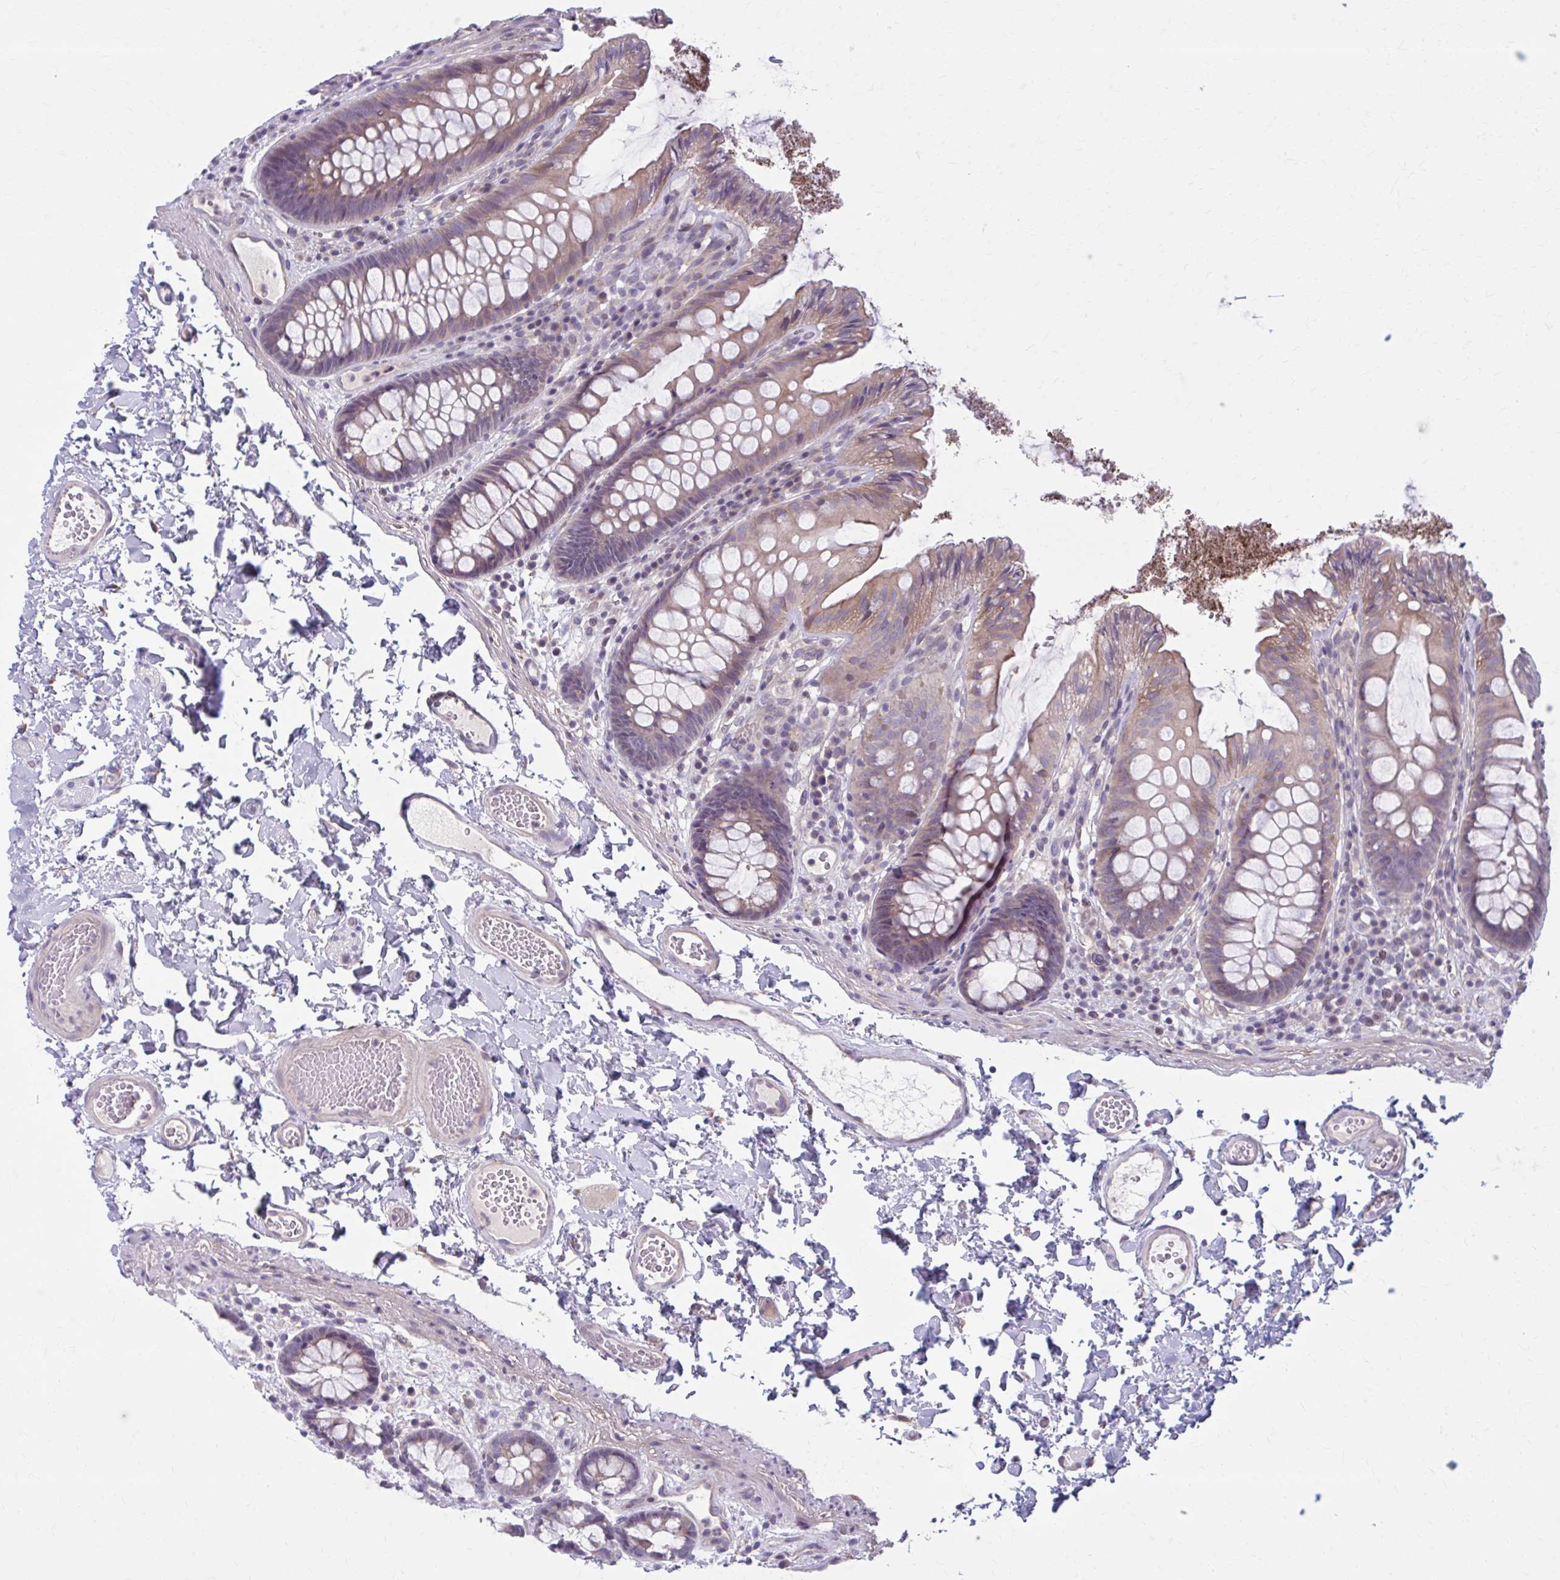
{"staining": {"intensity": "weak", "quantity": ">75%", "location": "cytoplasmic/membranous"}, "tissue": "colon", "cell_type": "Endothelial cells", "image_type": "normal", "snomed": [{"axis": "morphology", "description": "Normal tissue, NOS"}, {"axis": "topography", "description": "Colon"}, {"axis": "topography", "description": "Peripheral nerve tissue"}], "caption": "Immunohistochemistry micrograph of normal human colon stained for a protein (brown), which displays low levels of weak cytoplasmic/membranous expression in approximately >75% of endothelial cells.", "gene": "CHST3", "patient": {"sex": "male", "age": 84}}